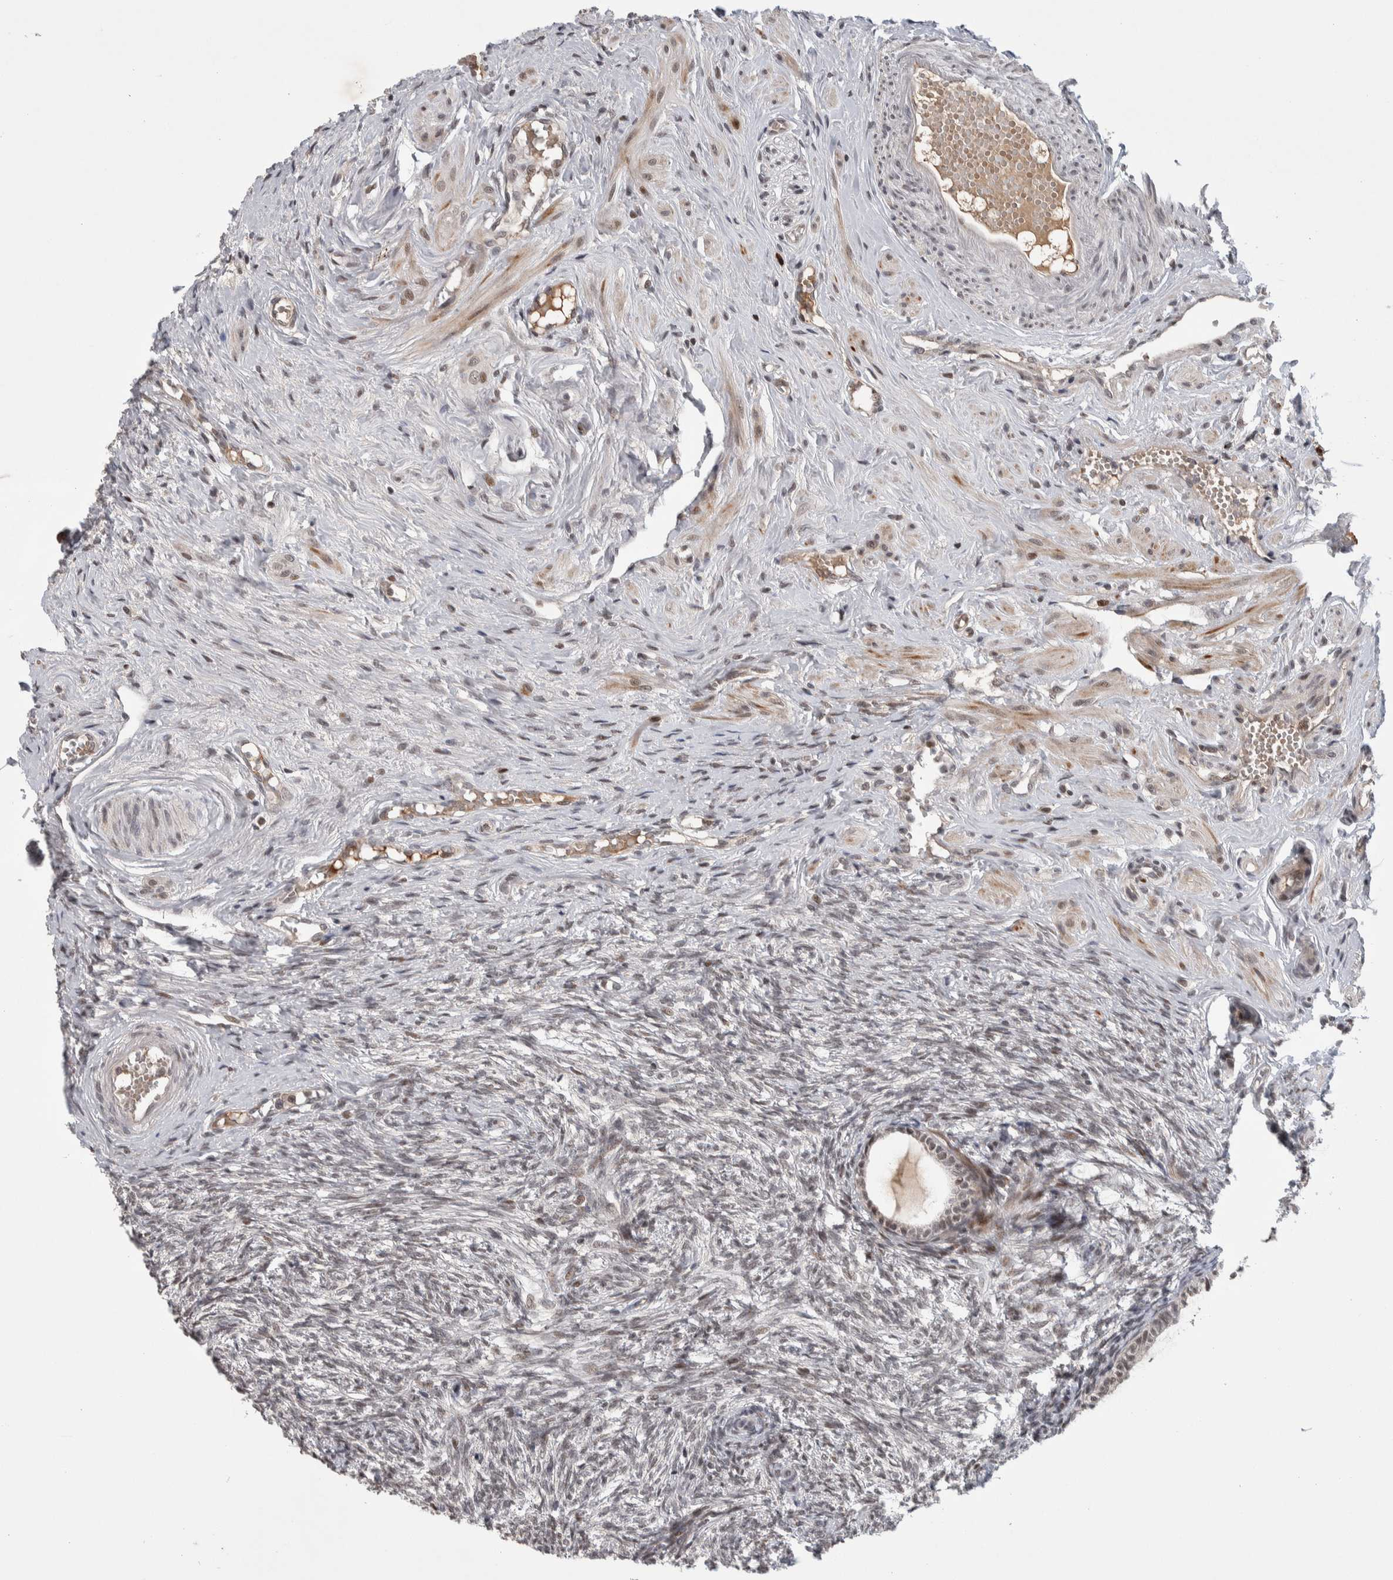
{"staining": {"intensity": "weak", "quantity": "<25%", "location": "nuclear"}, "tissue": "ovary", "cell_type": "Follicle cells", "image_type": "normal", "snomed": [{"axis": "morphology", "description": "Normal tissue, NOS"}, {"axis": "topography", "description": "Ovary"}], "caption": "This is an IHC image of unremarkable ovary. There is no staining in follicle cells.", "gene": "ZNF592", "patient": {"sex": "female", "age": 41}}